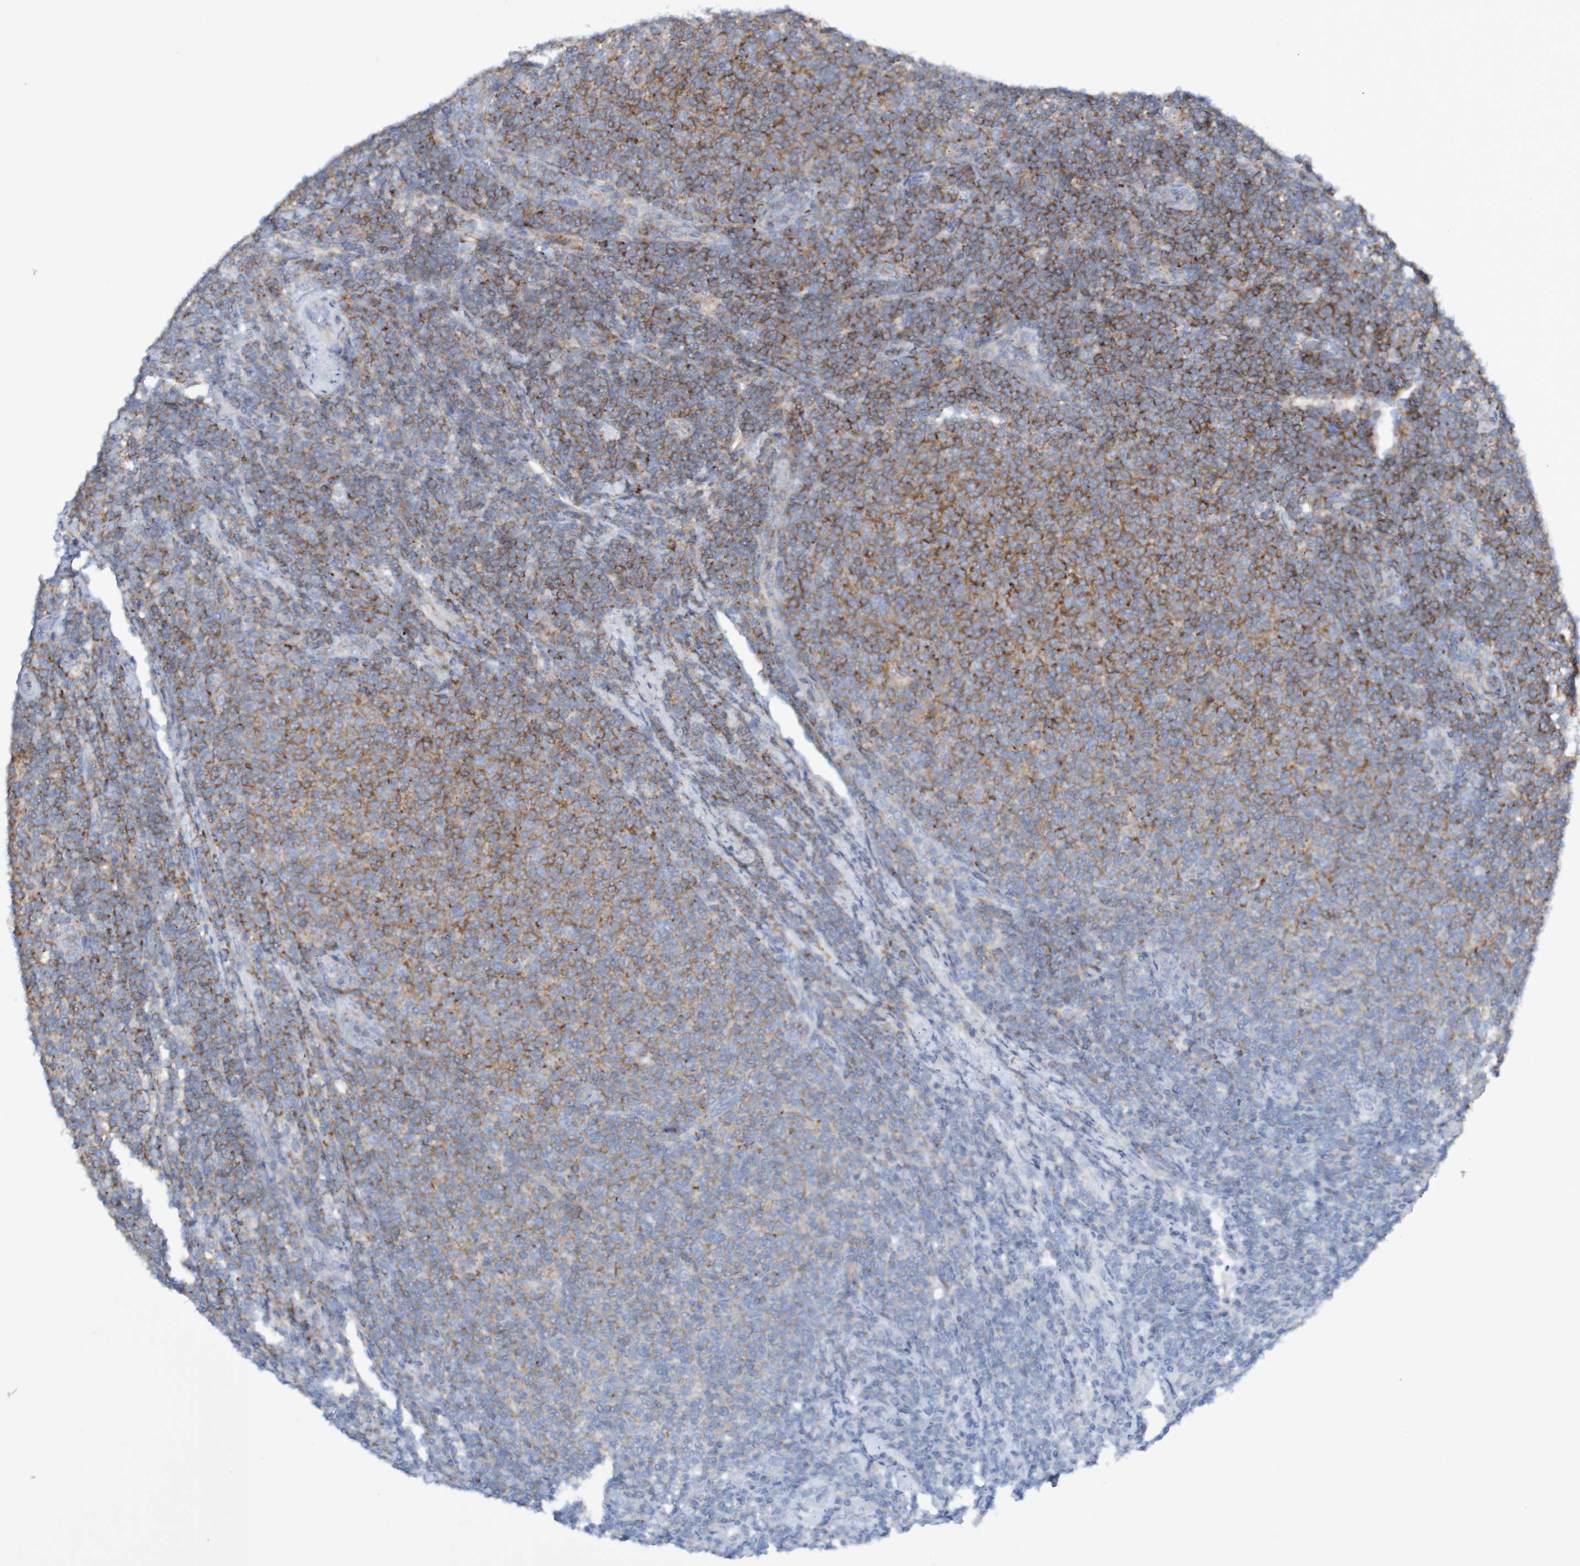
{"staining": {"intensity": "moderate", "quantity": "25%-75%", "location": "cytoplasmic/membranous"}, "tissue": "lymphoma", "cell_type": "Tumor cells", "image_type": "cancer", "snomed": [{"axis": "morphology", "description": "Malignant lymphoma, non-Hodgkin's type, Low grade"}, {"axis": "topography", "description": "Lymph node"}], "caption": "Immunohistochemistry micrograph of low-grade malignant lymphoma, non-Hodgkin's type stained for a protein (brown), which reveals medium levels of moderate cytoplasmic/membranous expression in approximately 25%-75% of tumor cells.", "gene": "FXR2", "patient": {"sex": "male", "age": 66}}